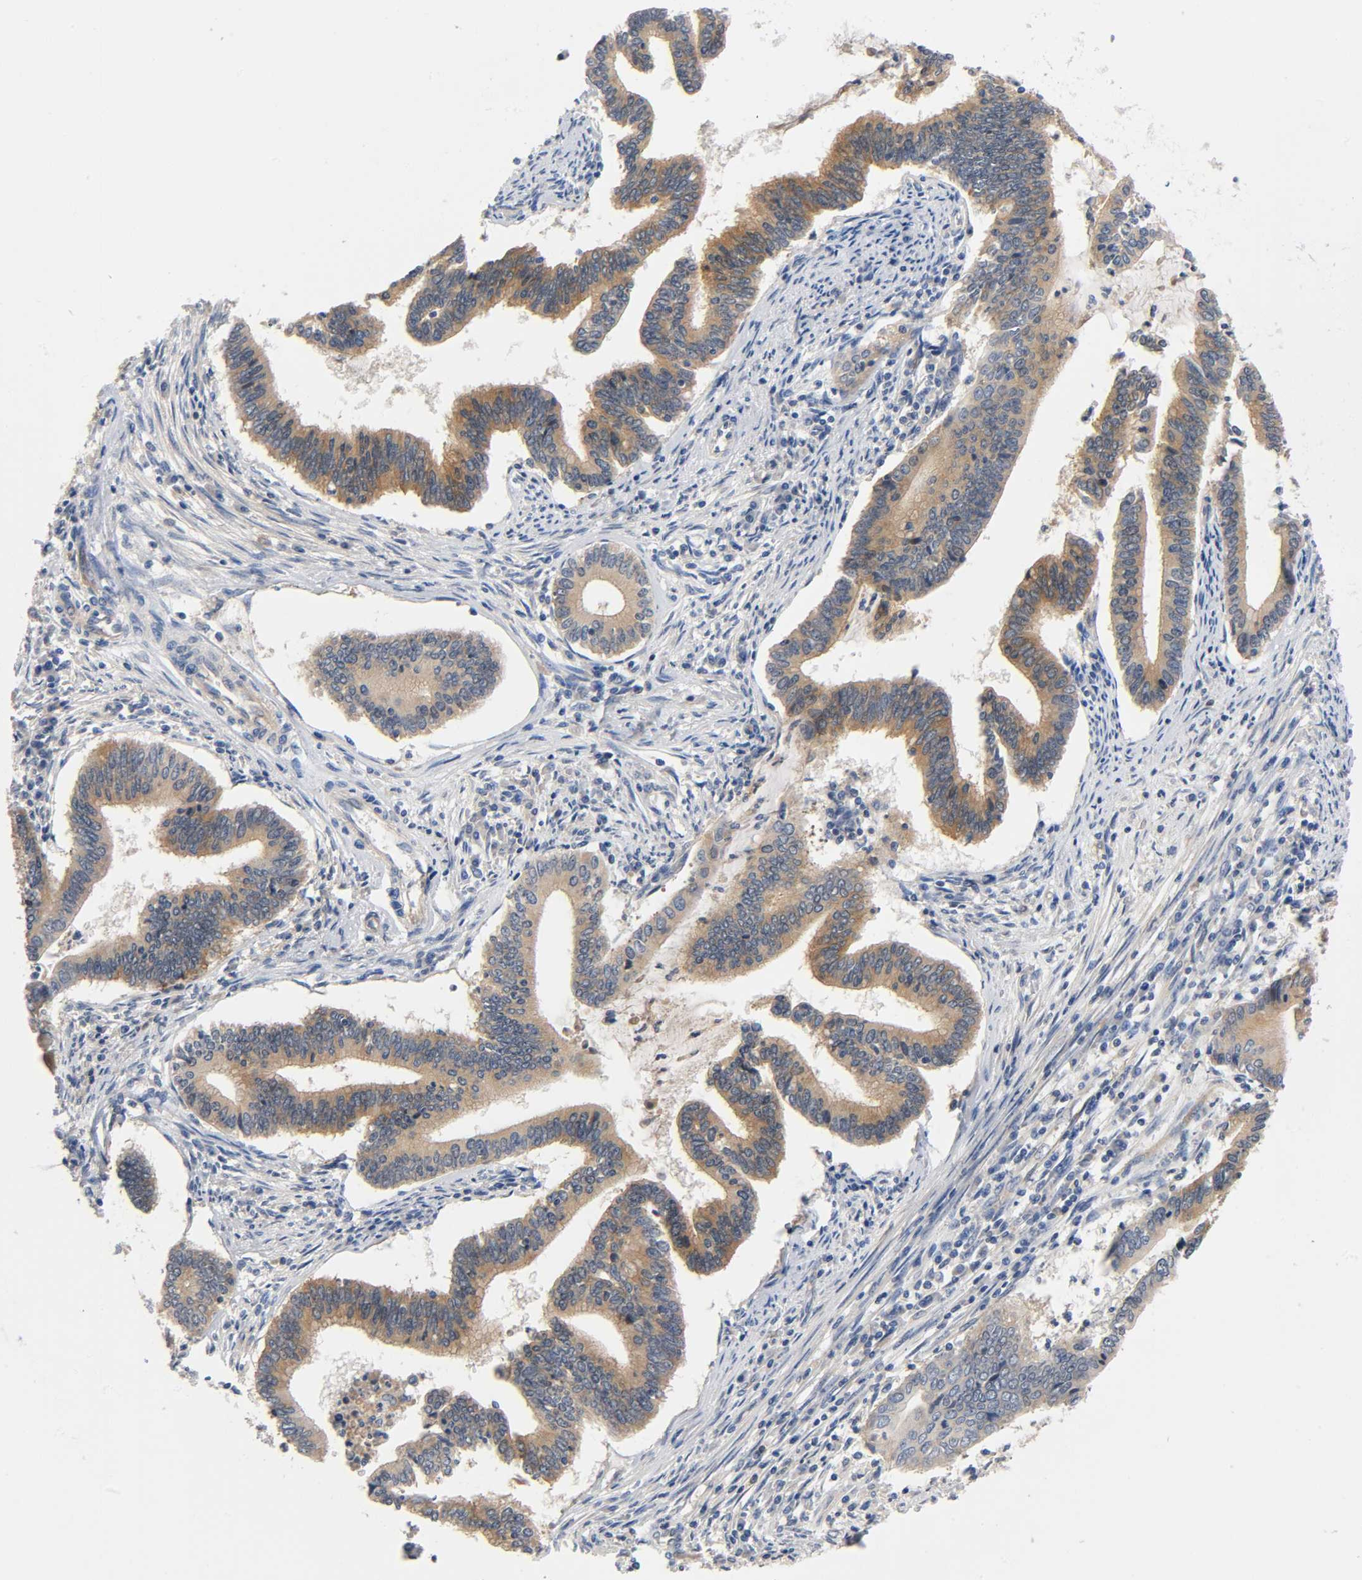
{"staining": {"intensity": "moderate", "quantity": ">75%", "location": "cytoplasmic/membranous"}, "tissue": "cervical cancer", "cell_type": "Tumor cells", "image_type": "cancer", "snomed": [{"axis": "morphology", "description": "Adenocarcinoma, NOS"}, {"axis": "topography", "description": "Cervix"}], "caption": "Immunohistochemical staining of cervical cancer shows medium levels of moderate cytoplasmic/membranous protein positivity in about >75% of tumor cells.", "gene": "PRKAB1", "patient": {"sex": "female", "age": 36}}